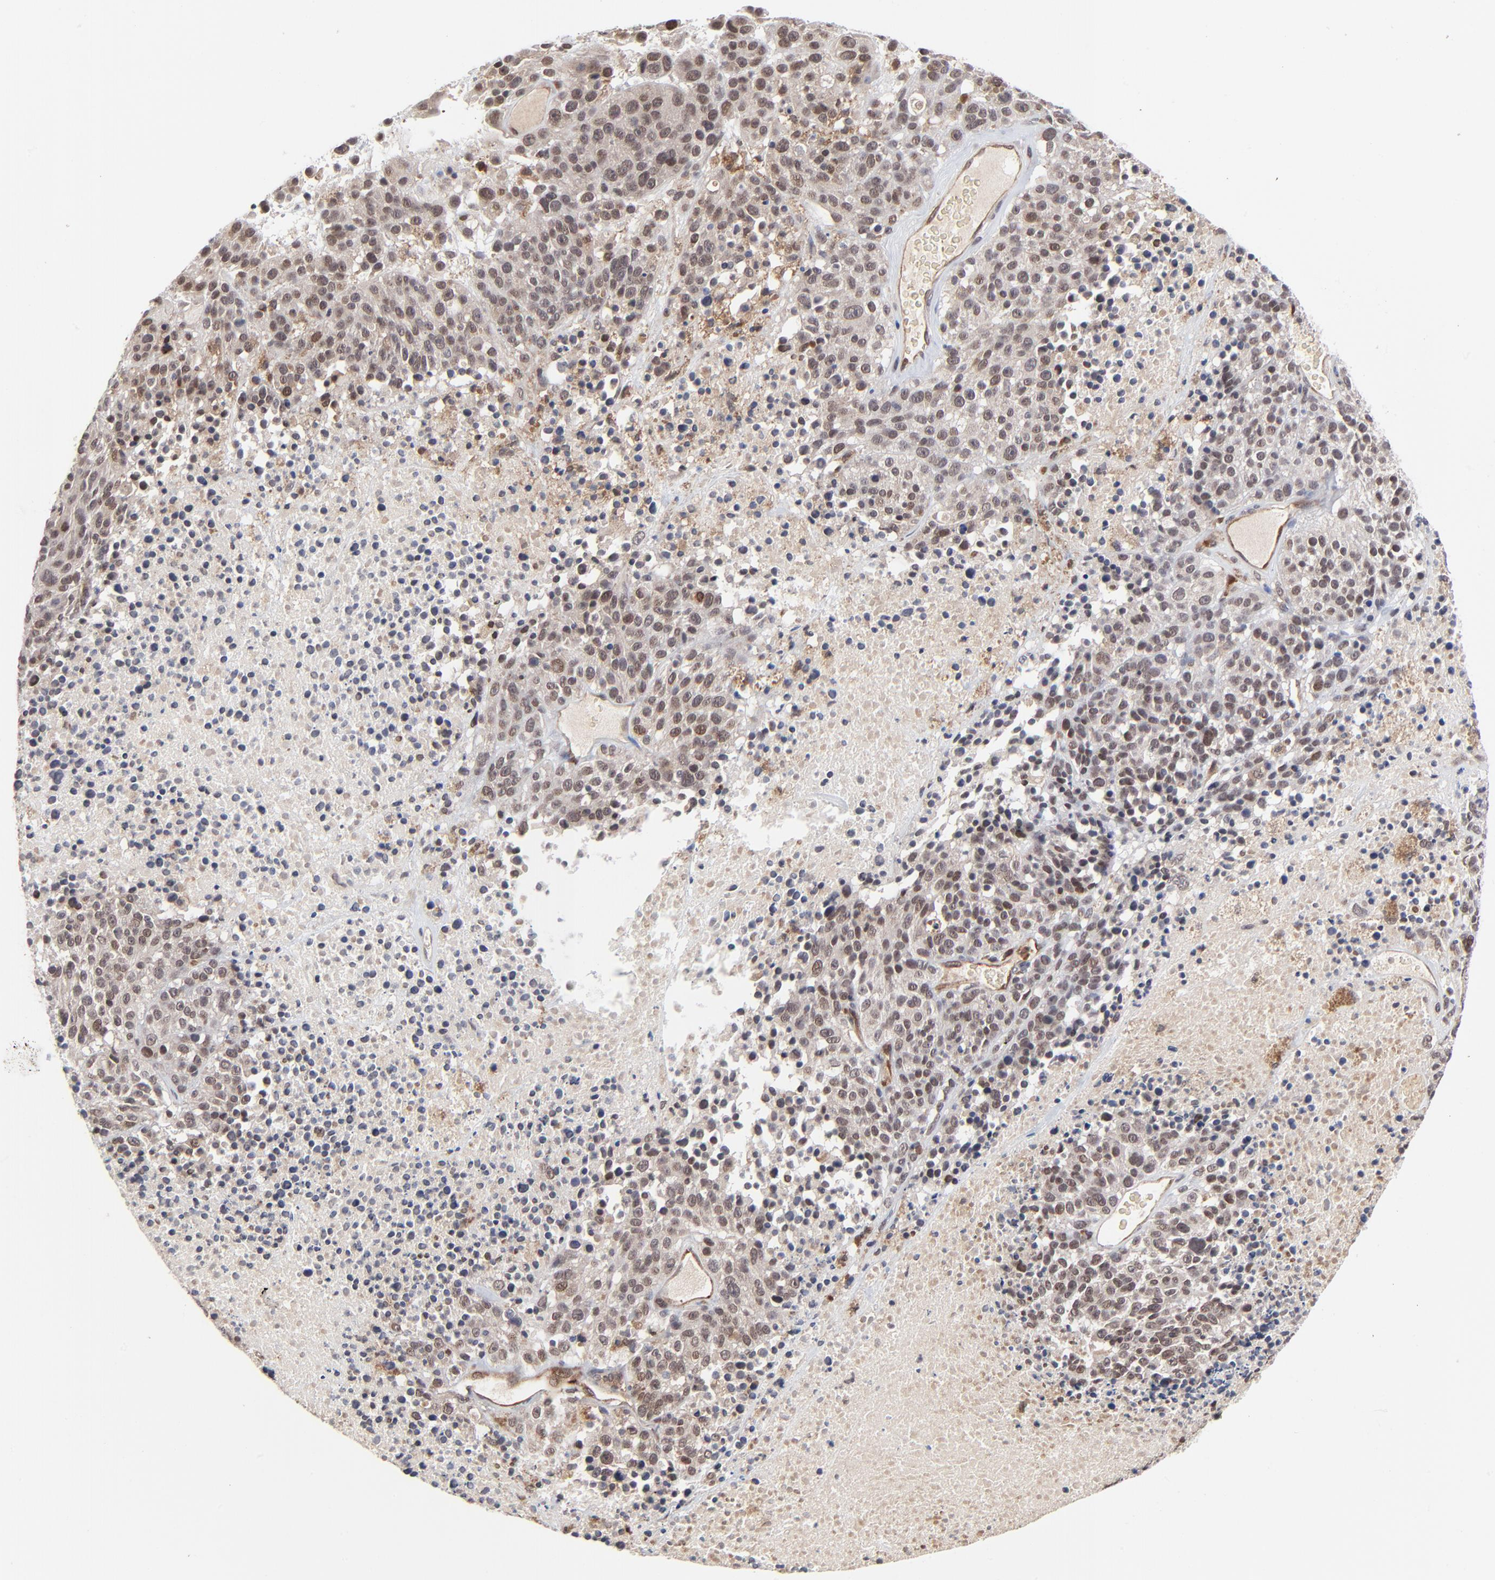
{"staining": {"intensity": "weak", "quantity": "25%-75%", "location": "cytoplasmic/membranous,nuclear"}, "tissue": "melanoma", "cell_type": "Tumor cells", "image_type": "cancer", "snomed": [{"axis": "morphology", "description": "Malignant melanoma, Metastatic site"}, {"axis": "topography", "description": "Cerebral cortex"}], "caption": "Weak cytoplasmic/membranous and nuclear protein expression is seen in approximately 25%-75% of tumor cells in malignant melanoma (metastatic site).", "gene": "CASP10", "patient": {"sex": "female", "age": 52}}